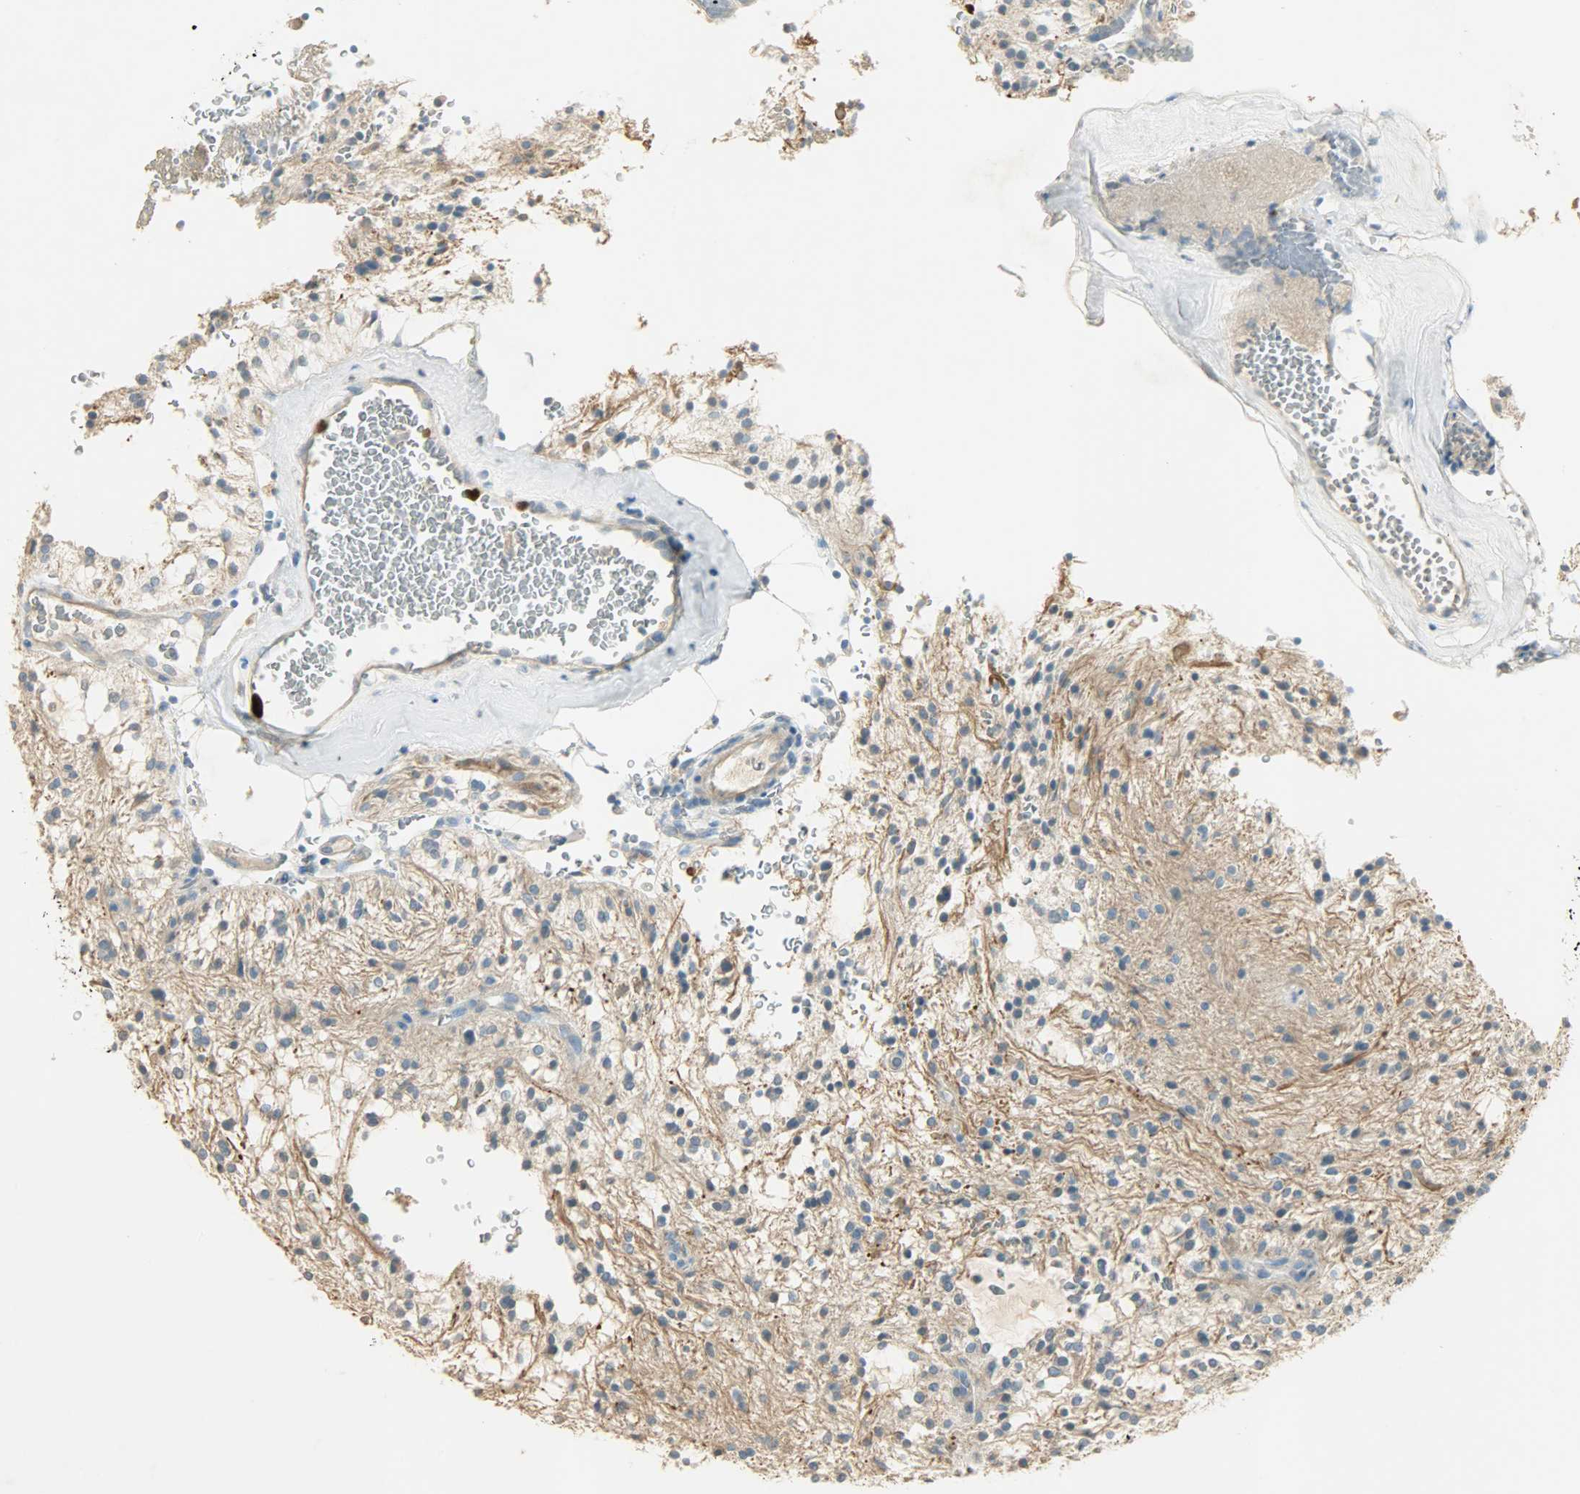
{"staining": {"intensity": "moderate", "quantity": ">75%", "location": "cytoplasmic/membranous"}, "tissue": "glioma", "cell_type": "Tumor cells", "image_type": "cancer", "snomed": [{"axis": "morphology", "description": "Glioma, malignant, NOS"}, {"axis": "topography", "description": "Cerebellum"}], "caption": "Immunohistochemical staining of human glioma shows moderate cytoplasmic/membranous protein positivity in about >75% of tumor cells.", "gene": "TPX2", "patient": {"sex": "female", "age": 10}}